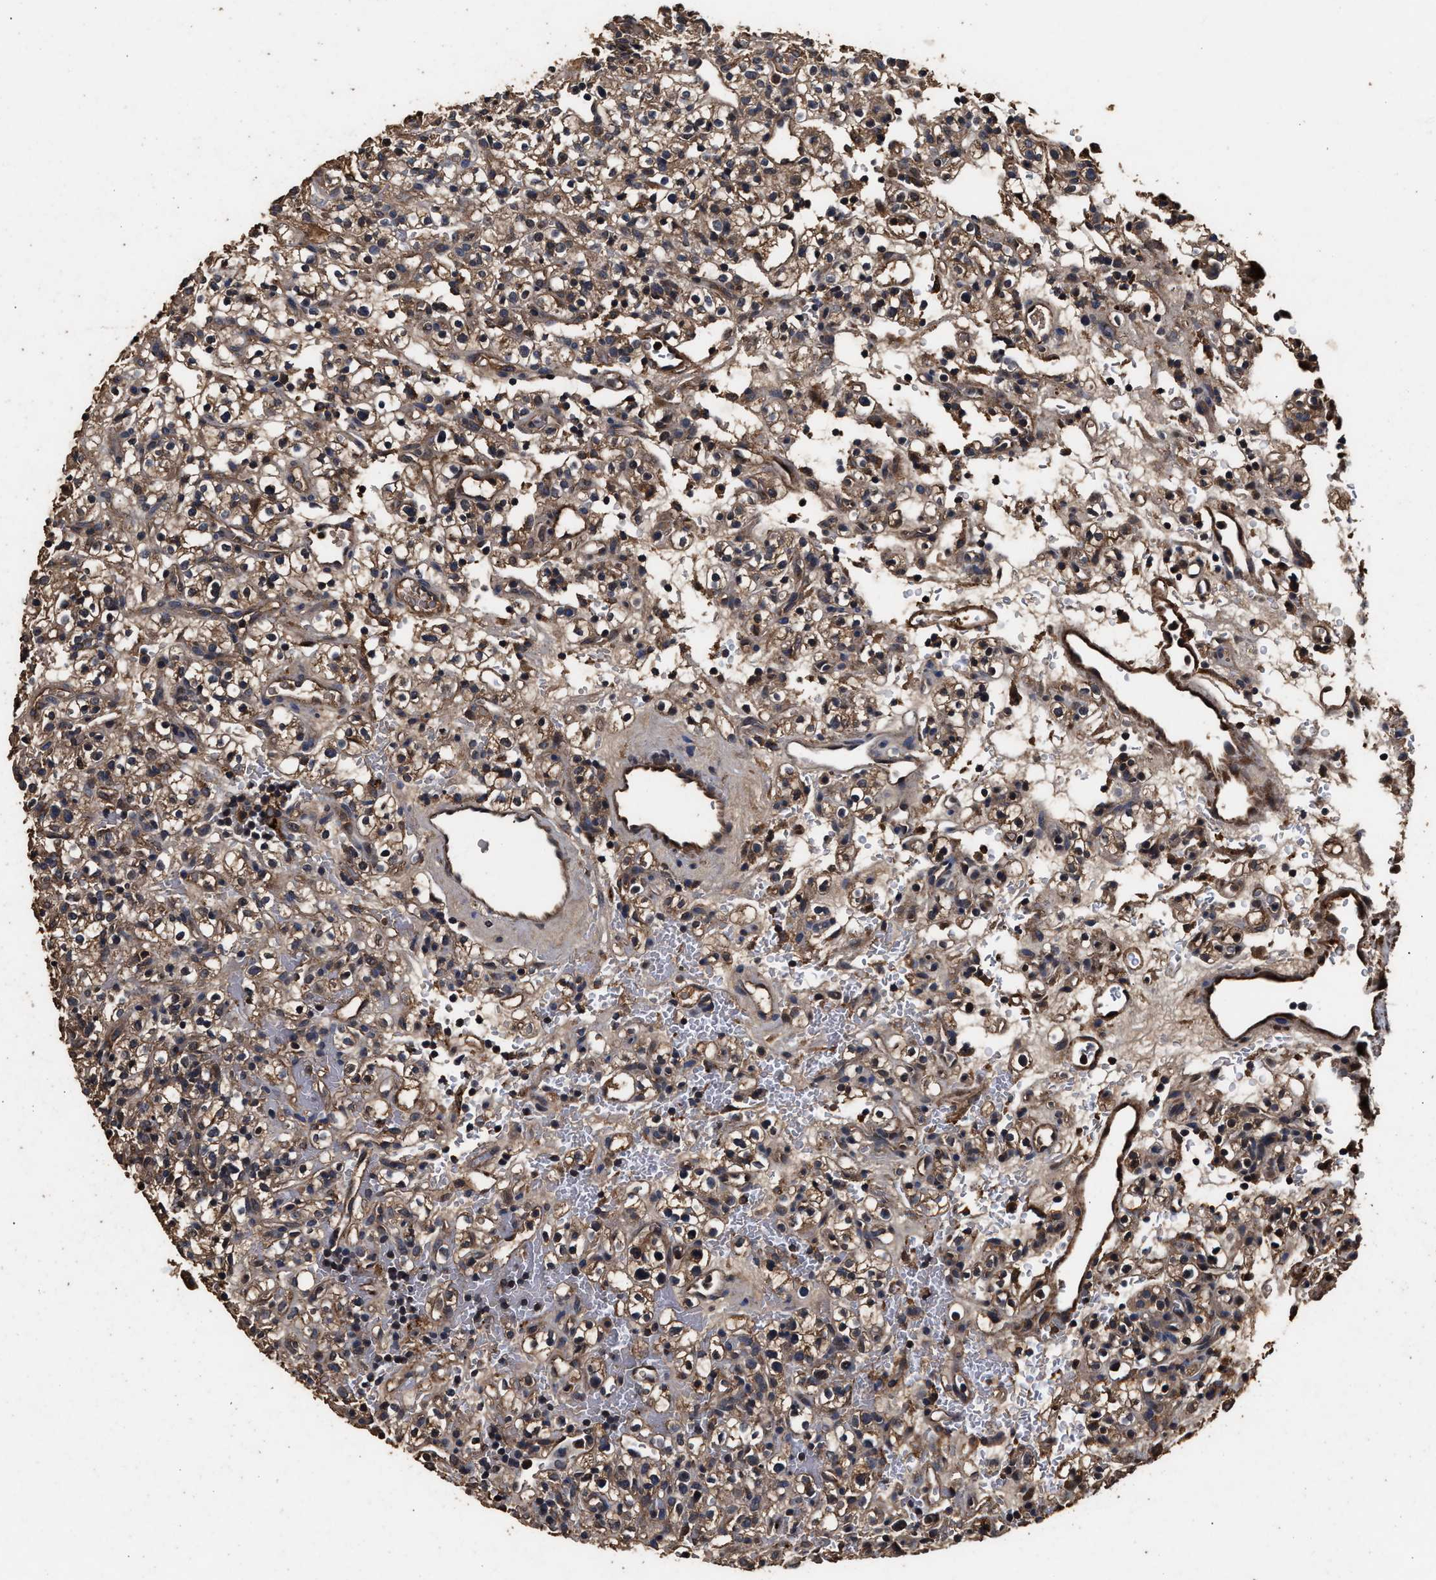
{"staining": {"intensity": "weak", "quantity": ">75%", "location": "cytoplasmic/membranous"}, "tissue": "renal cancer", "cell_type": "Tumor cells", "image_type": "cancer", "snomed": [{"axis": "morphology", "description": "Normal tissue, NOS"}, {"axis": "morphology", "description": "Adenocarcinoma, NOS"}, {"axis": "topography", "description": "Kidney"}], "caption": "Immunohistochemical staining of human adenocarcinoma (renal) demonstrates low levels of weak cytoplasmic/membranous protein expression in about >75% of tumor cells.", "gene": "KYAT1", "patient": {"sex": "female", "age": 72}}